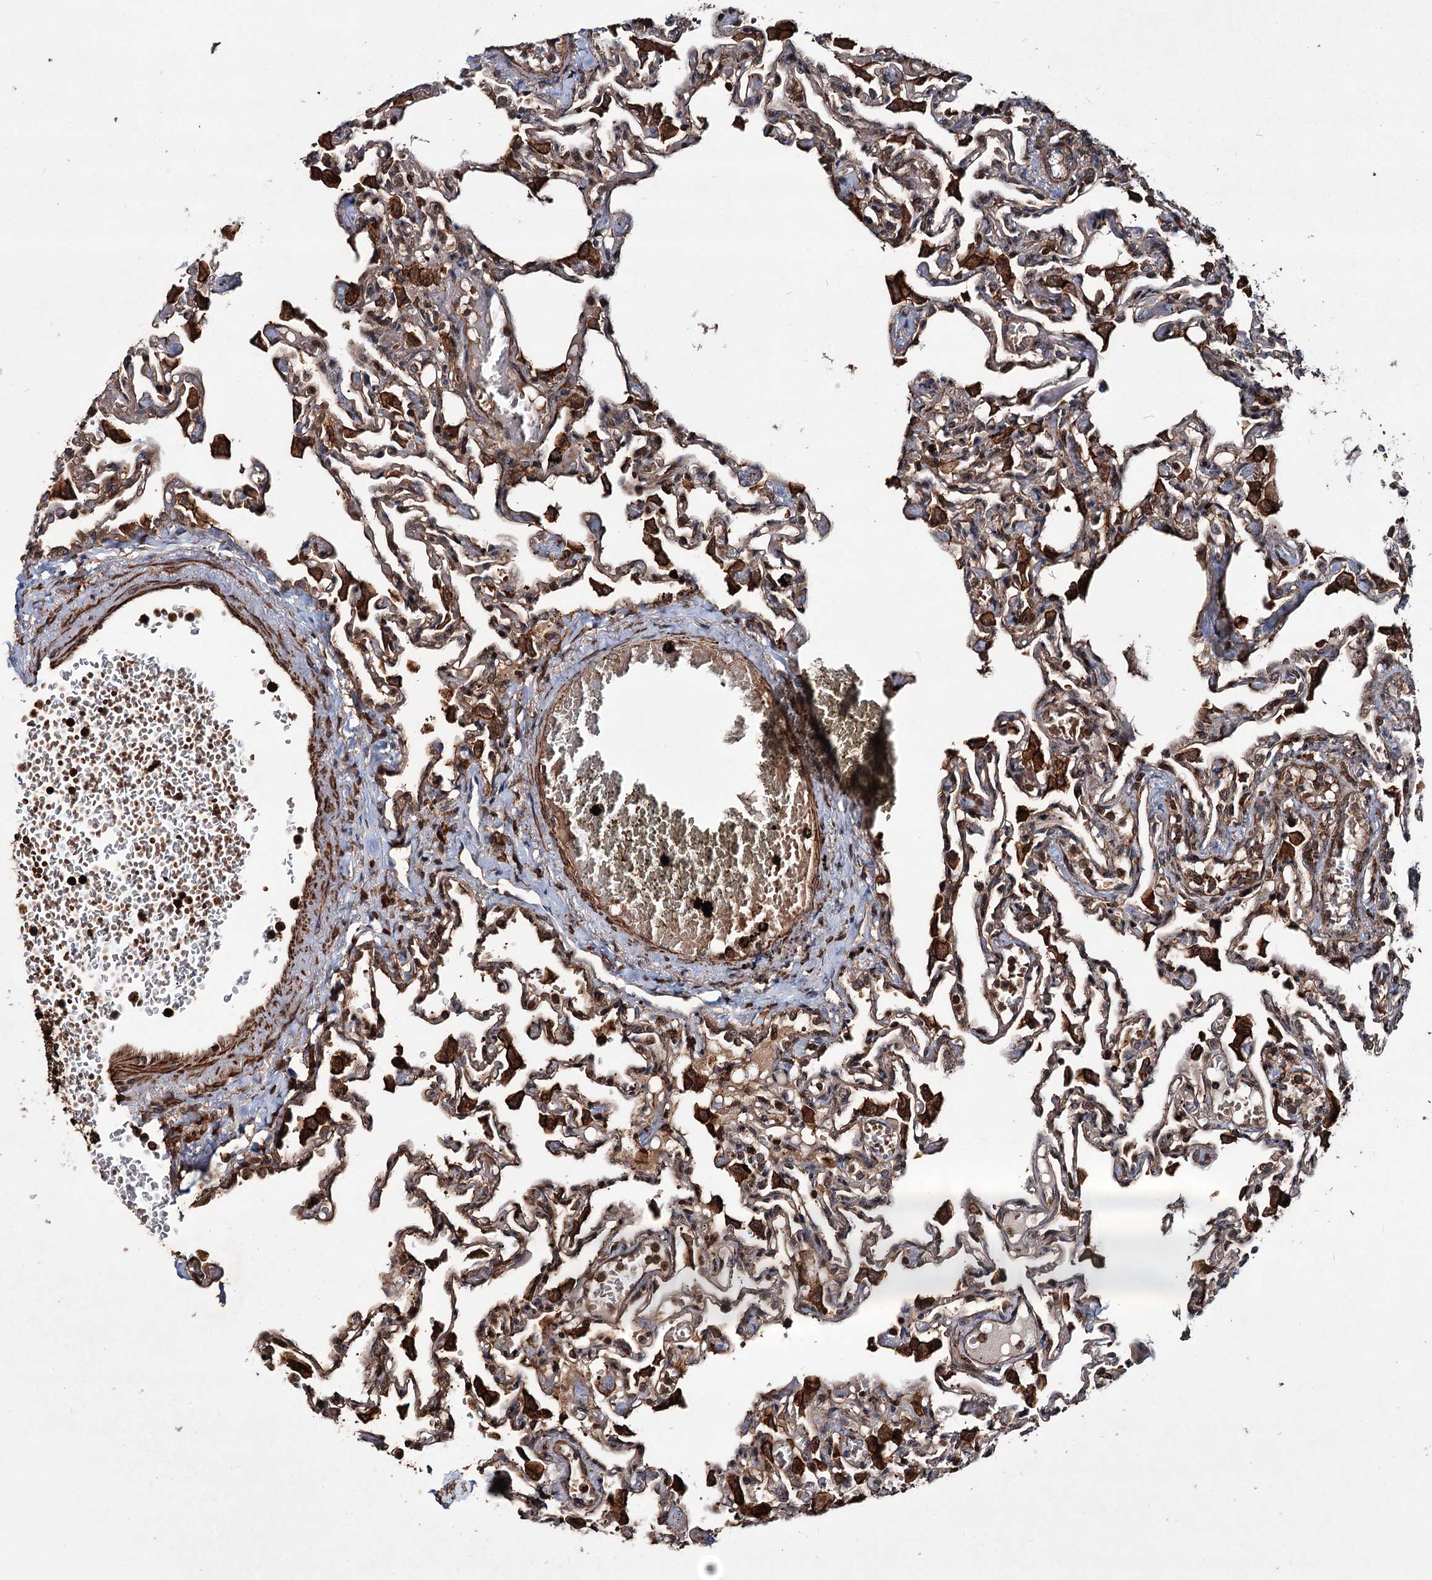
{"staining": {"intensity": "moderate", "quantity": ">75%", "location": "cytoplasmic/membranous"}, "tissue": "lung", "cell_type": "Alveolar cells", "image_type": "normal", "snomed": [{"axis": "morphology", "description": "Normal tissue, NOS"}, {"axis": "topography", "description": "Bronchus"}, {"axis": "topography", "description": "Lung"}], "caption": "Immunohistochemical staining of benign lung demonstrates >75% levels of moderate cytoplasmic/membranous protein positivity in about >75% of alveolar cells. (DAB (3,3'-diaminobenzidine) IHC, brown staining for protein, blue staining for nuclei).", "gene": "GRIP1", "patient": {"sex": "female", "age": 49}}